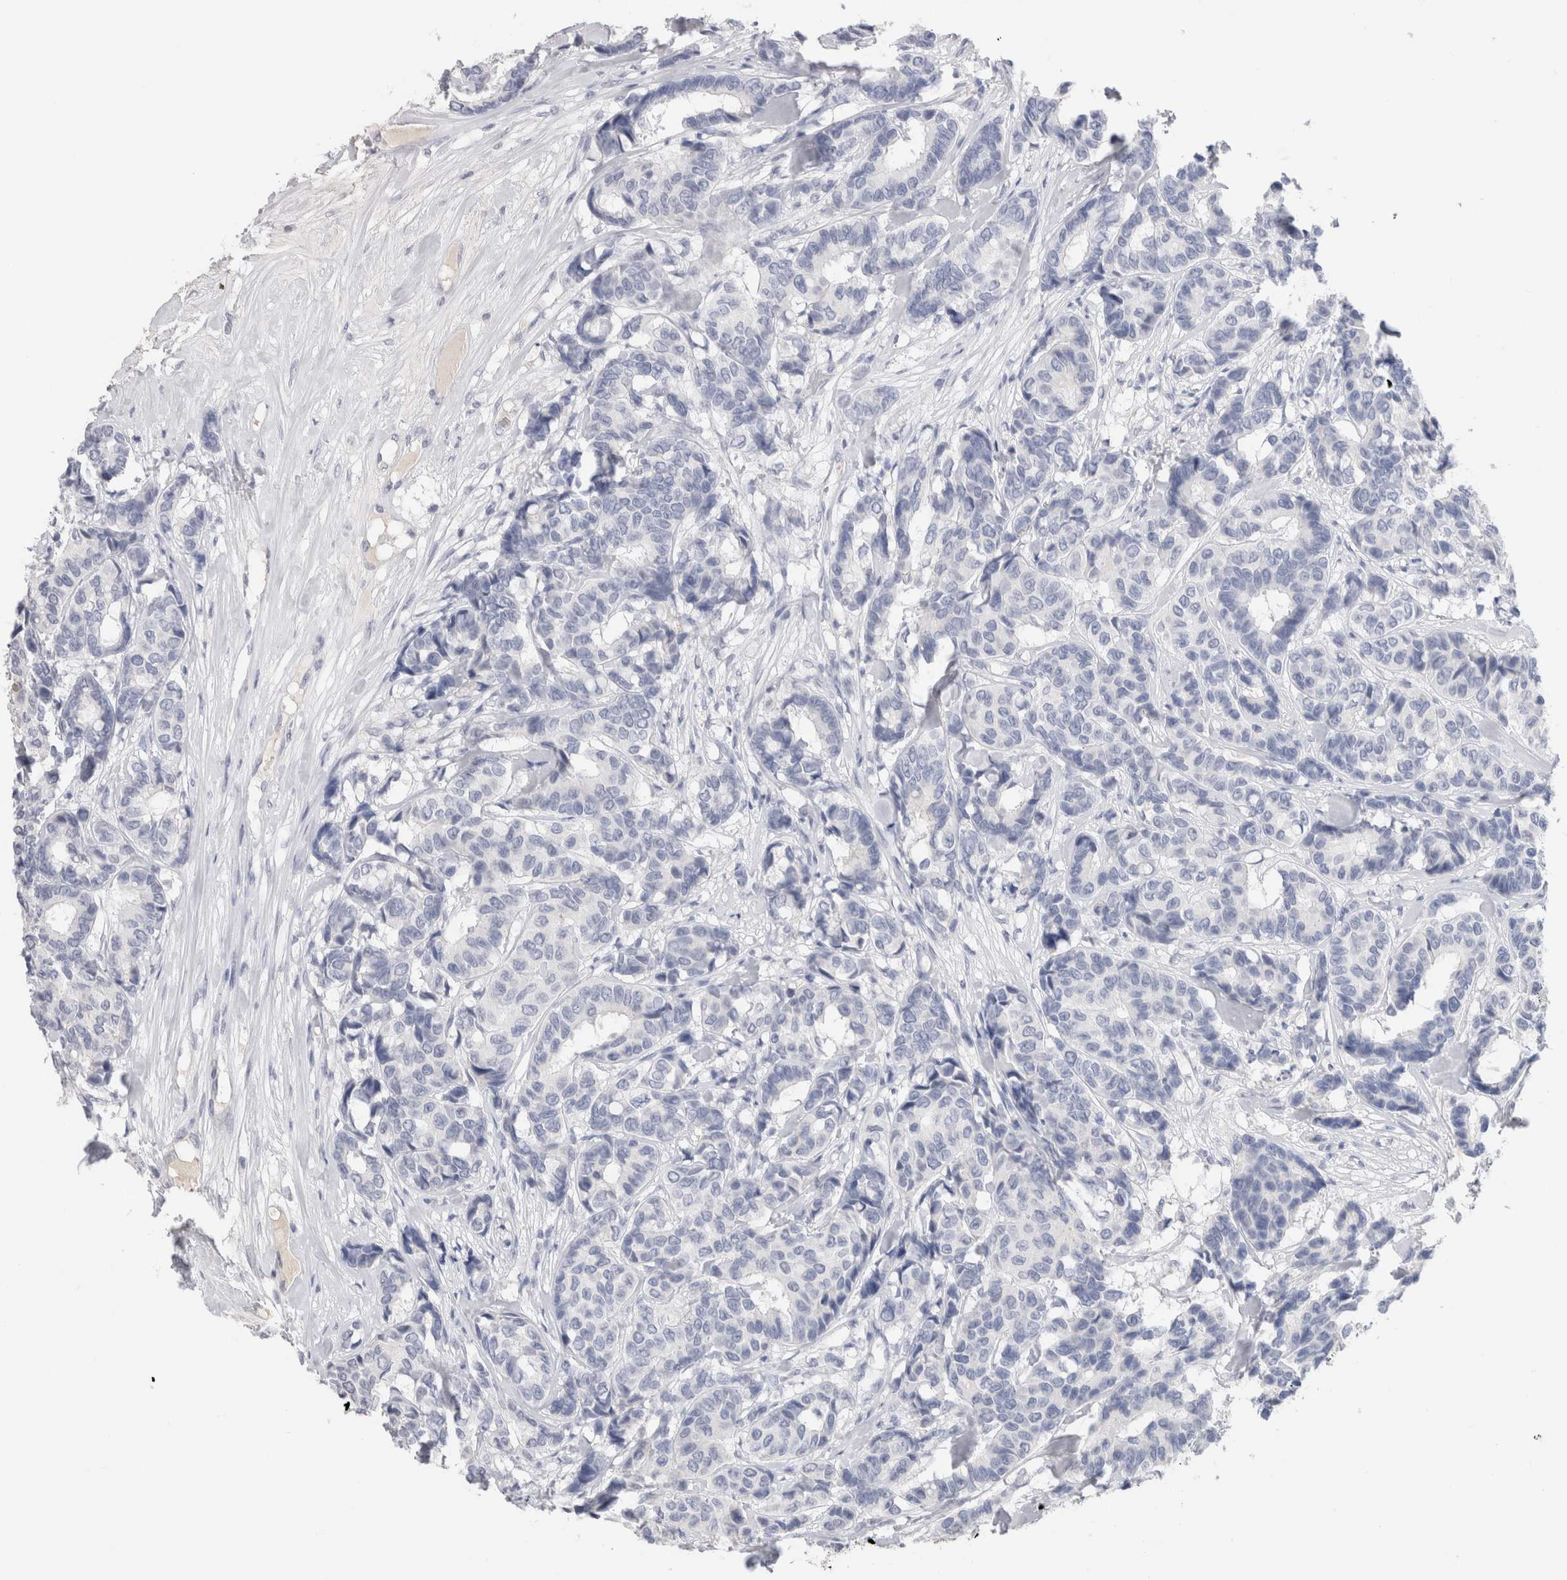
{"staining": {"intensity": "negative", "quantity": "none", "location": "none"}, "tissue": "breast cancer", "cell_type": "Tumor cells", "image_type": "cancer", "snomed": [{"axis": "morphology", "description": "Duct carcinoma"}, {"axis": "topography", "description": "Breast"}], "caption": "Immunohistochemistry (IHC) of human breast cancer (intraductal carcinoma) demonstrates no staining in tumor cells. (Stains: DAB (3,3'-diaminobenzidine) IHC with hematoxylin counter stain, Microscopy: brightfield microscopy at high magnification).", "gene": "LAMP3", "patient": {"sex": "female", "age": 87}}